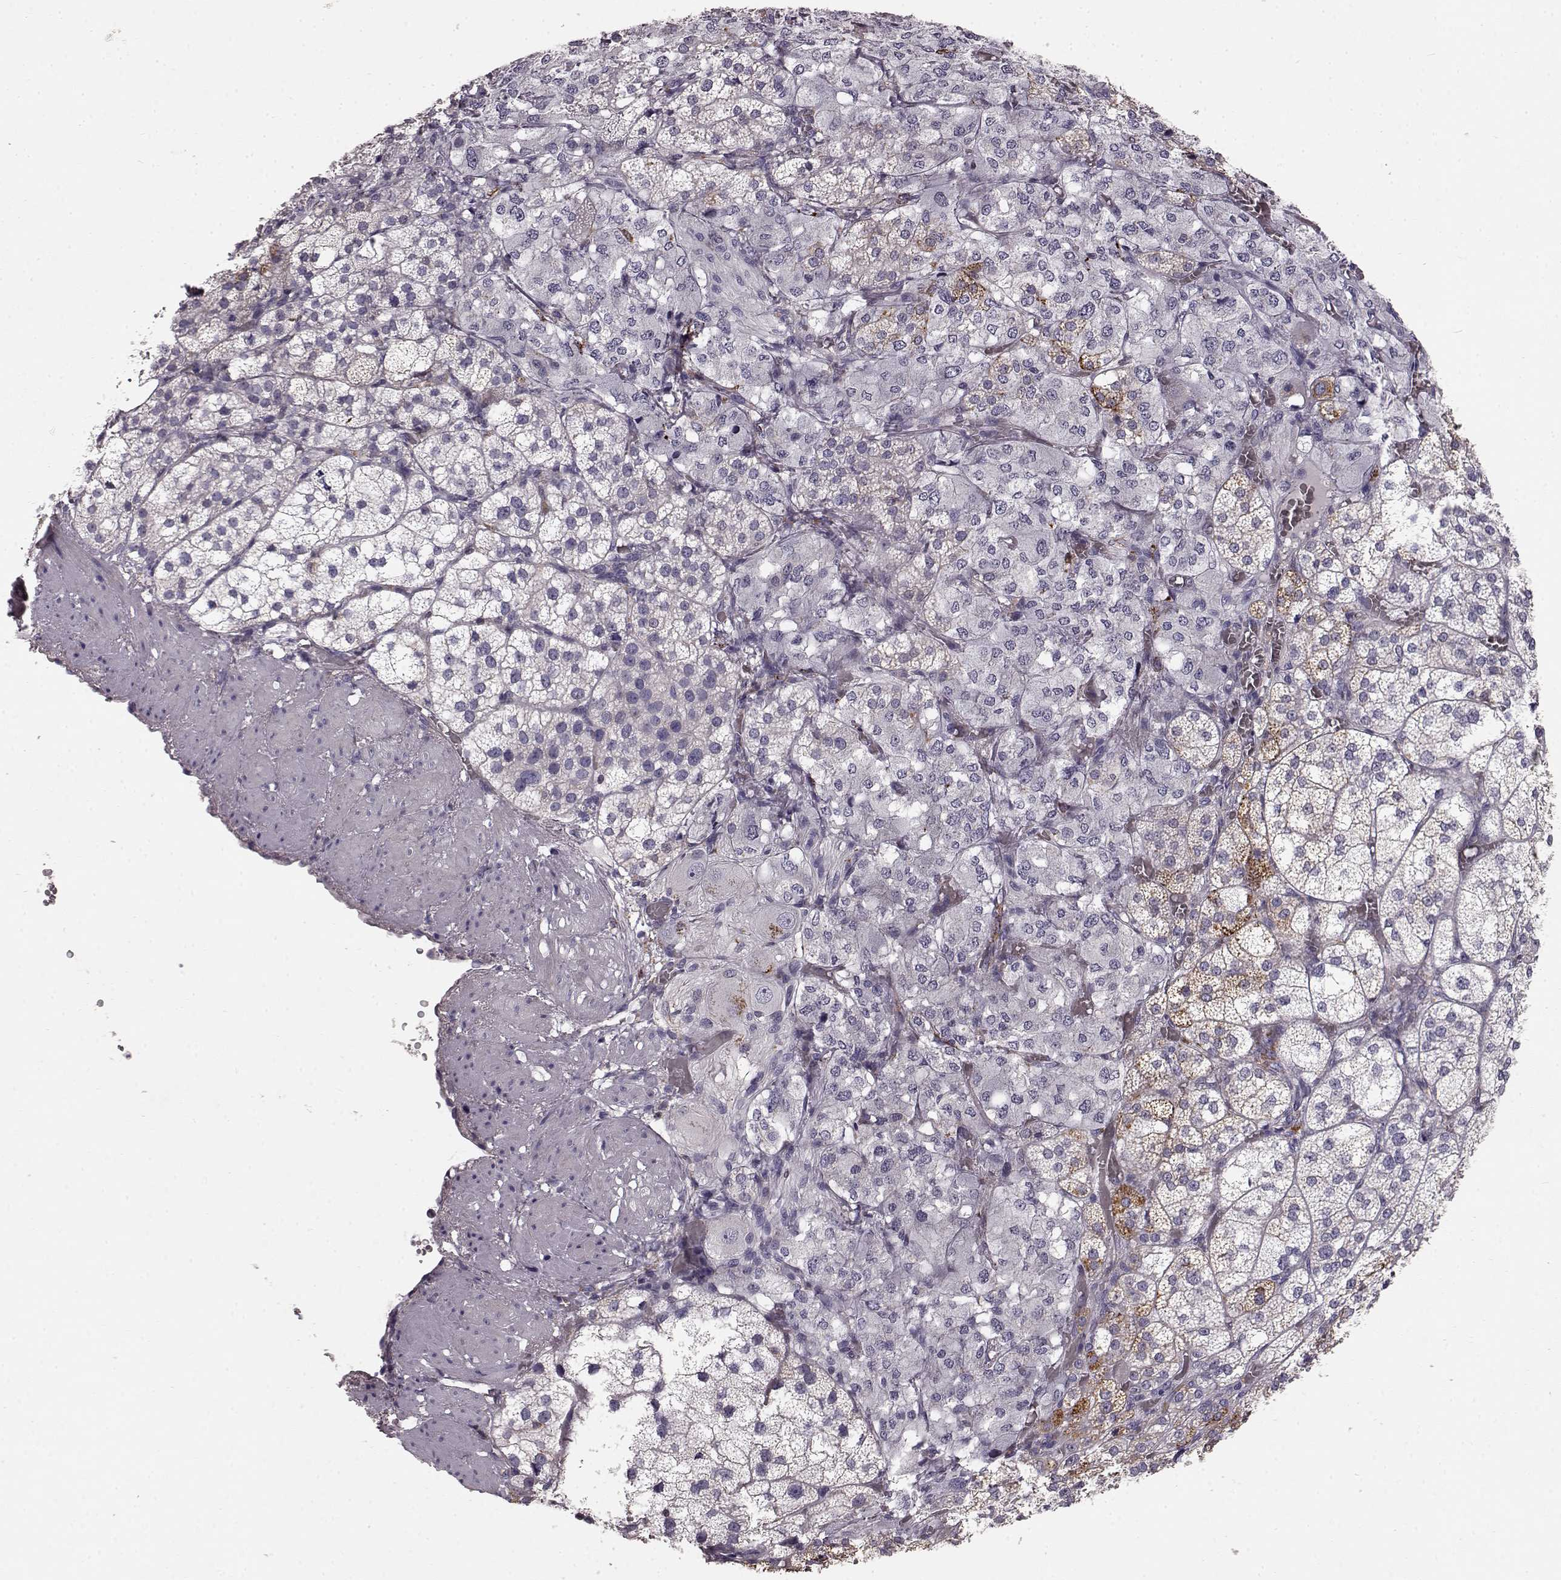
{"staining": {"intensity": "weak", "quantity": "<25%", "location": "cytoplasmic/membranous"}, "tissue": "adrenal gland", "cell_type": "Glandular cells", "image_type": "normal", "snomed": [{"axis": "morphology", "description": "Normal tissue, NOS"}, {"axis": "topography", "description": "Adrenal gland"}], "caption": "Immunohistochemistry (IHC) of normal adrenal gland exhibits no positivity in glandular cells. (DAB immunohistochemistry (IHC), high magnification).", "gene": "CCNF", "patient": {"sex": "female", "age": 60}}